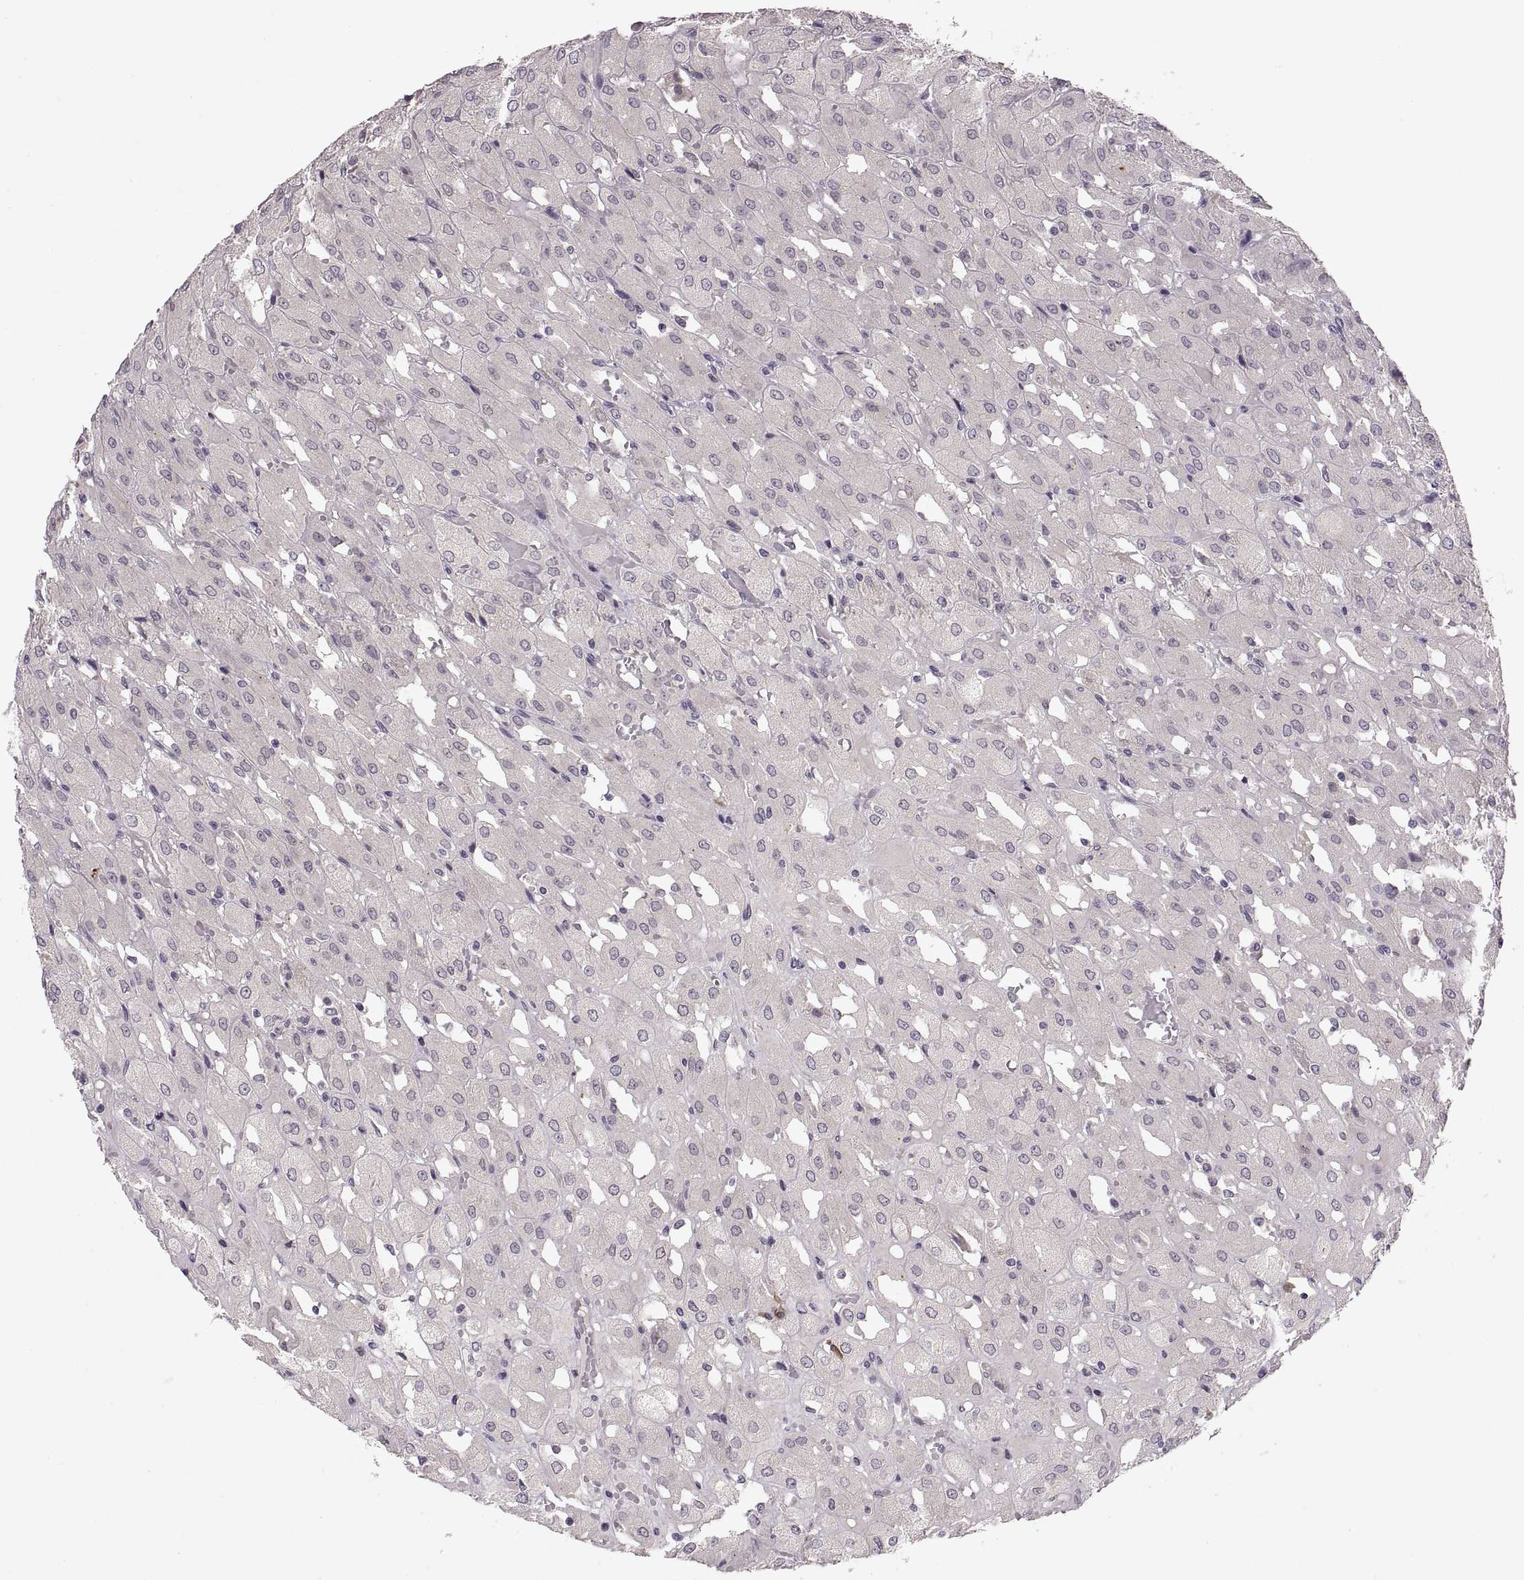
{"staining": {"intensity": "negative", "quantity": "none", "location": "none"}, "tissue": "renal cancer", "cell_type": "Tumor cells", "image_type": "cancer", "snomed": [{"axis": "morphology", "description": "Adenocarcinoma, NOS"}, {"axis": "topography", "description": "Kidney"}], "caption": "Image shows no protein positivity in tumor cells of renal cancer (adenocarcinoma) tissue.", "gene": "ADH6", "patient": {"sex": "male", "age": 72}}